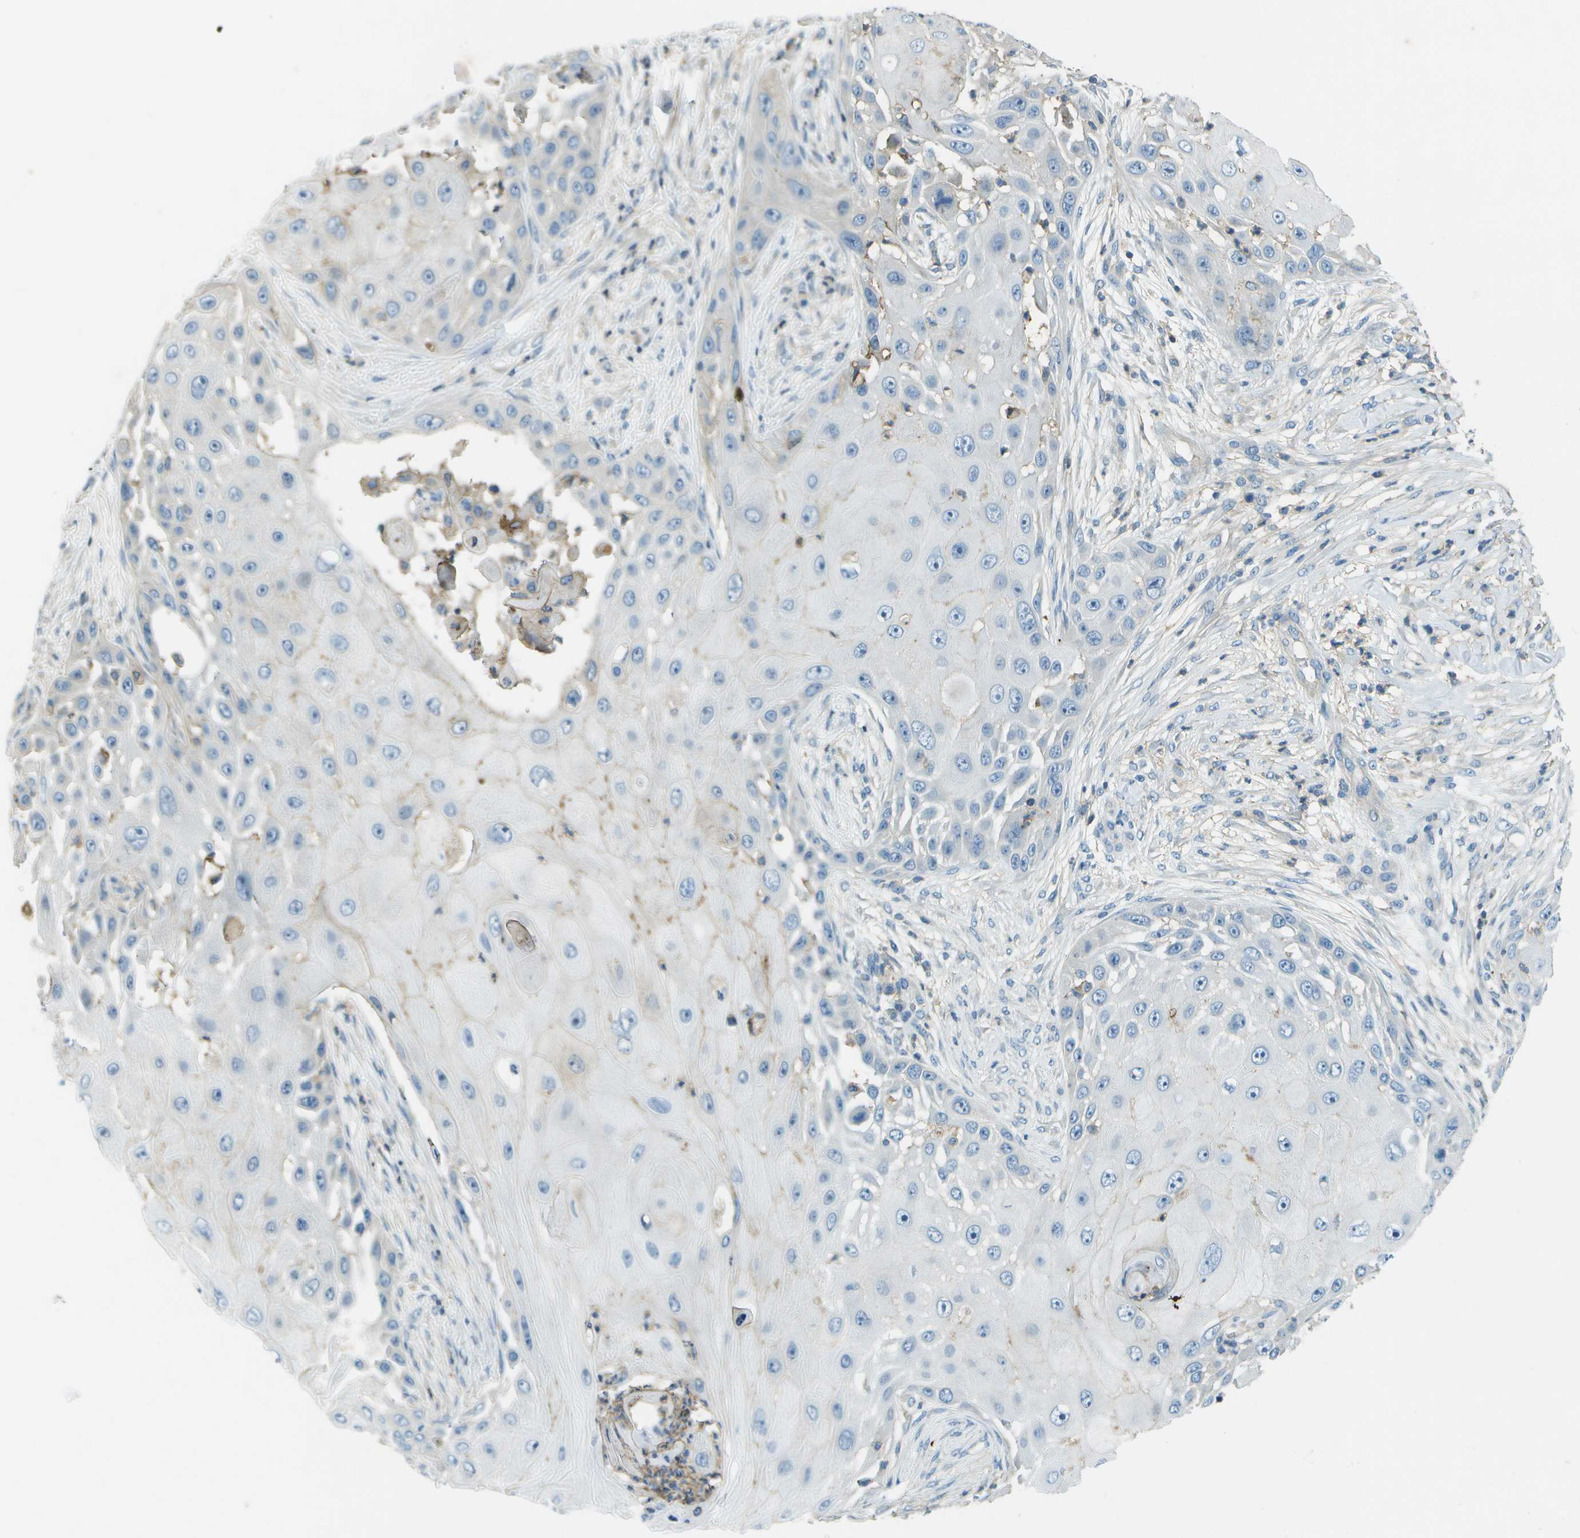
{"staining": {"intensity": "negative", "quantity": "none", "location": "none"}, "tissue": "skin cancer", "cell_type": "Tumor cells", "image_type": "cancer", "snomed": [{"axis": "morphology", "description": "Squamous cell carcinoma, NOS"}, {"axis": "topography", "description": "Skin"}], "caption": "Protein analysis of squamous cell carcinoma (skin) demonstrates no significant staining in tumor cells.", "gene": "LRRC66", "patient": {"sex": "female", "age": 44}}